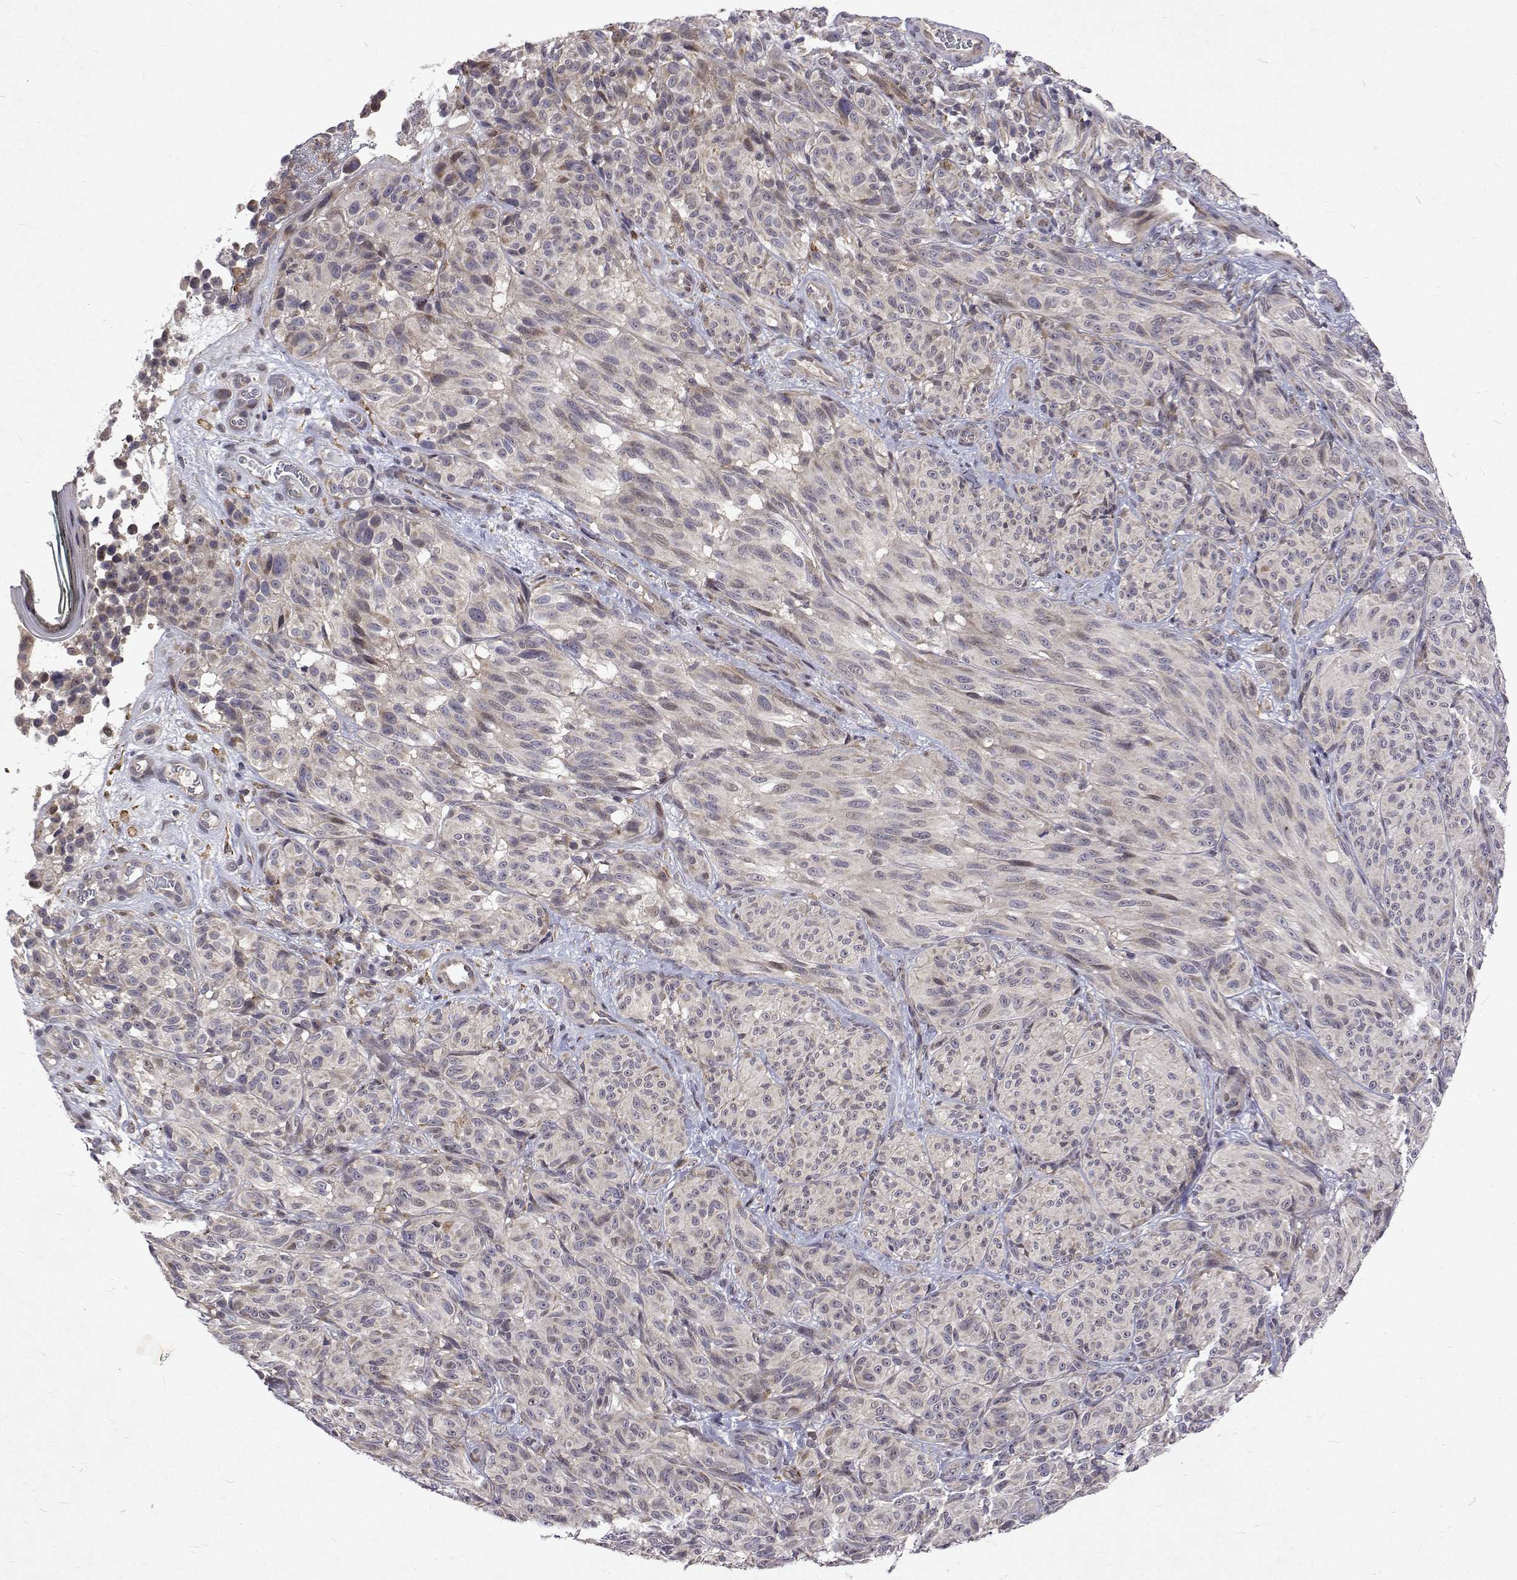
{"staining": {"intensity": "negative", "quantity": "none", "location": "none"}, "tissue": "melanoma", "cell_type": "Tumor cells", "image_type": "cancer", "snomed": [{"axis": "morphology", "description": "Malignant melanoma, NOS"}, {"axis": "topography", "description": "Skin"}], "caption": "Immunohistochemistry (IHC) image of melanoma stained for a protein (brown), which displays no staining in tumor cells.", "gene": "ALKBH8", "patient": {"sex": "female", "age": 85}}